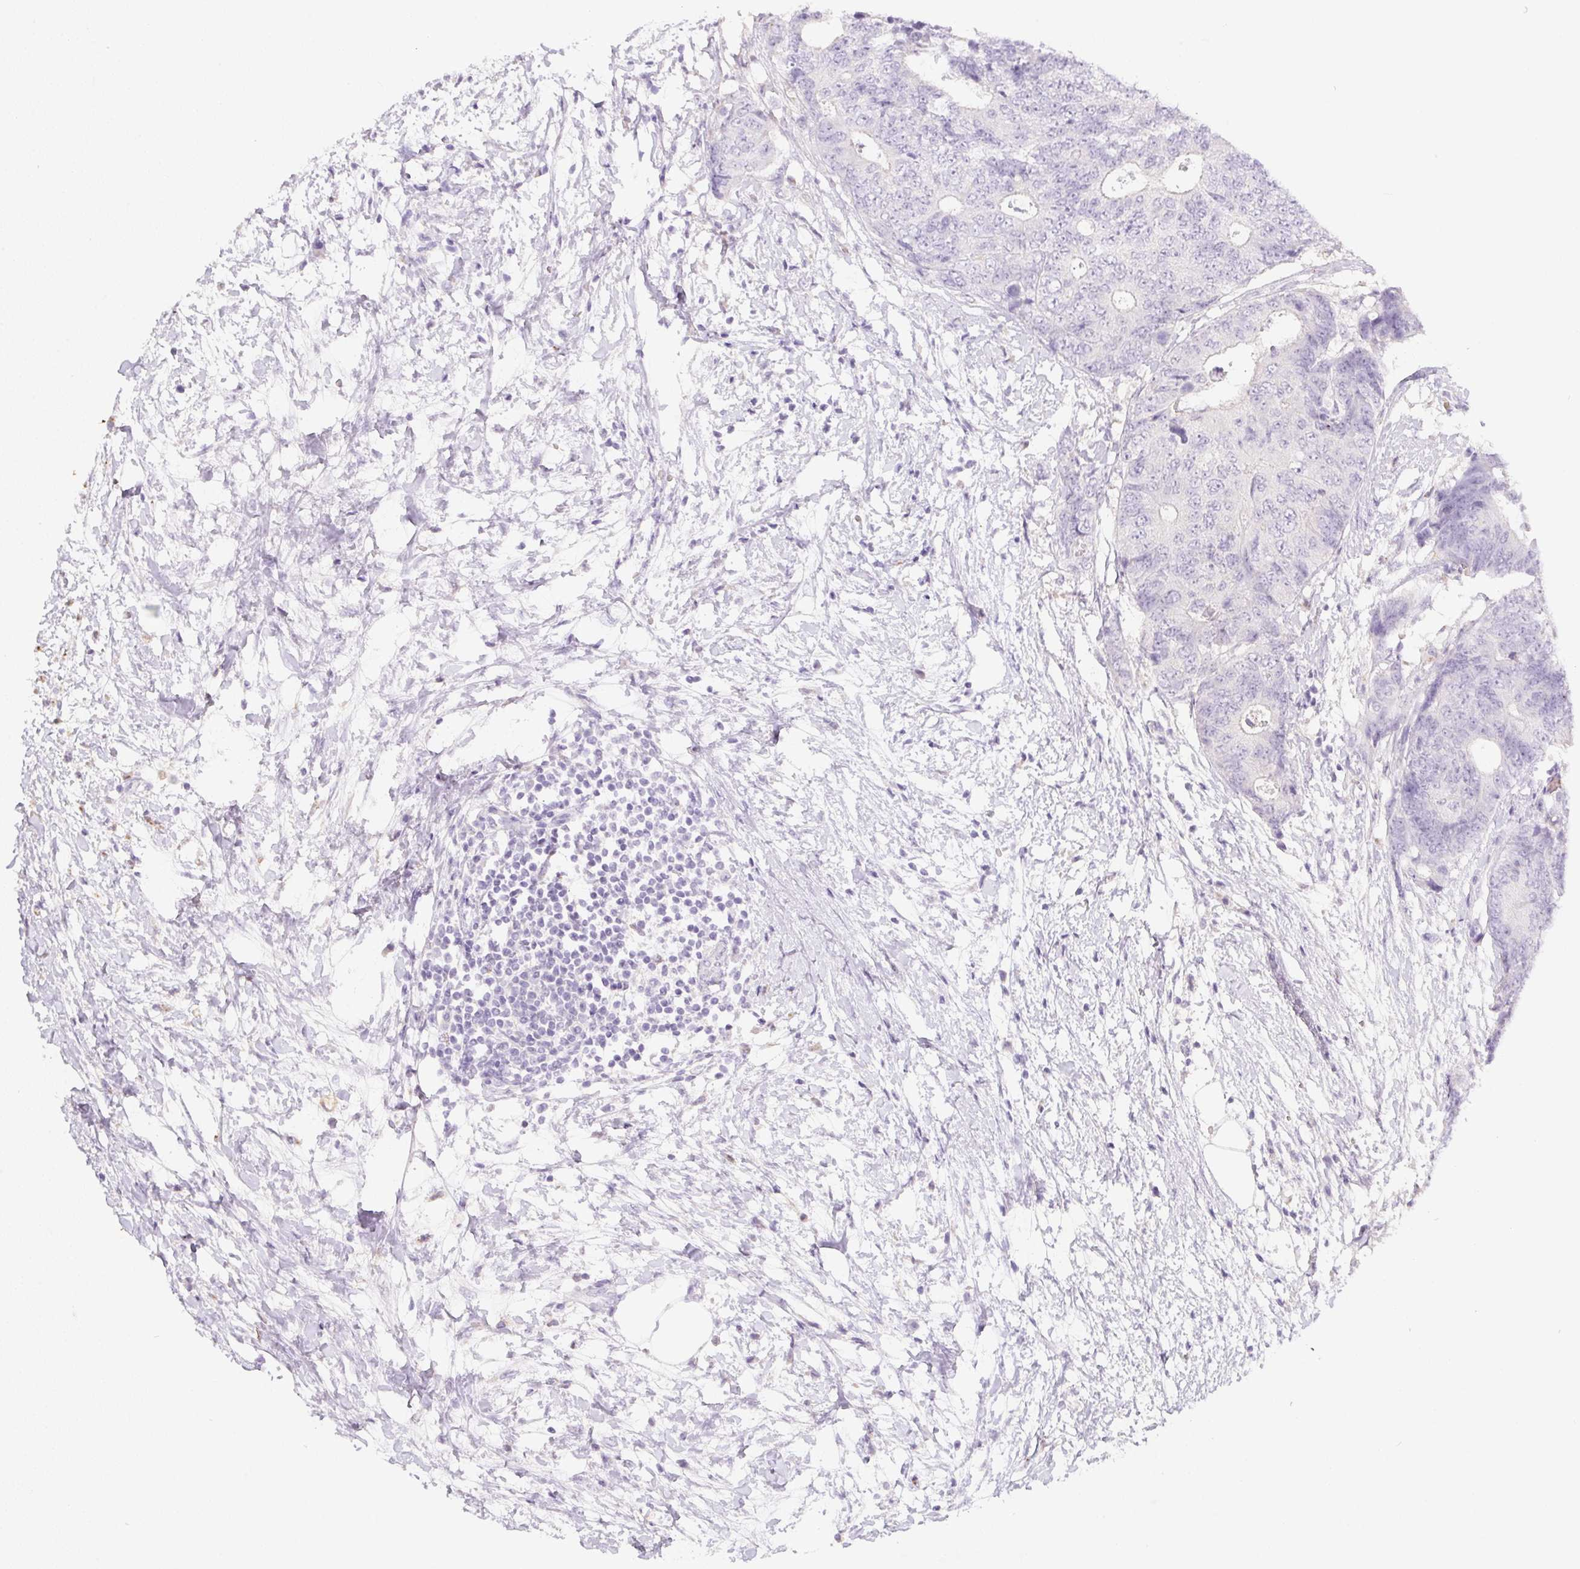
{"staining": {"intensity": "negative", "quantity": "none", "location": "none"}, "tissue": "colorectal cancer", "cell_type": "Tumor cells", "image_type": "cancer", "snomed": [{"axis": "morphology", "description": "Adenocarcinoma, NOS"}, {"axis": "topography", "description": "Colon"}], "caption": "The histopathology image displays no significant staining in tumor cells of colorectal adenocarcinoma.", "gene": "DCD", "patient": {"sex": "female", "age": 48}}